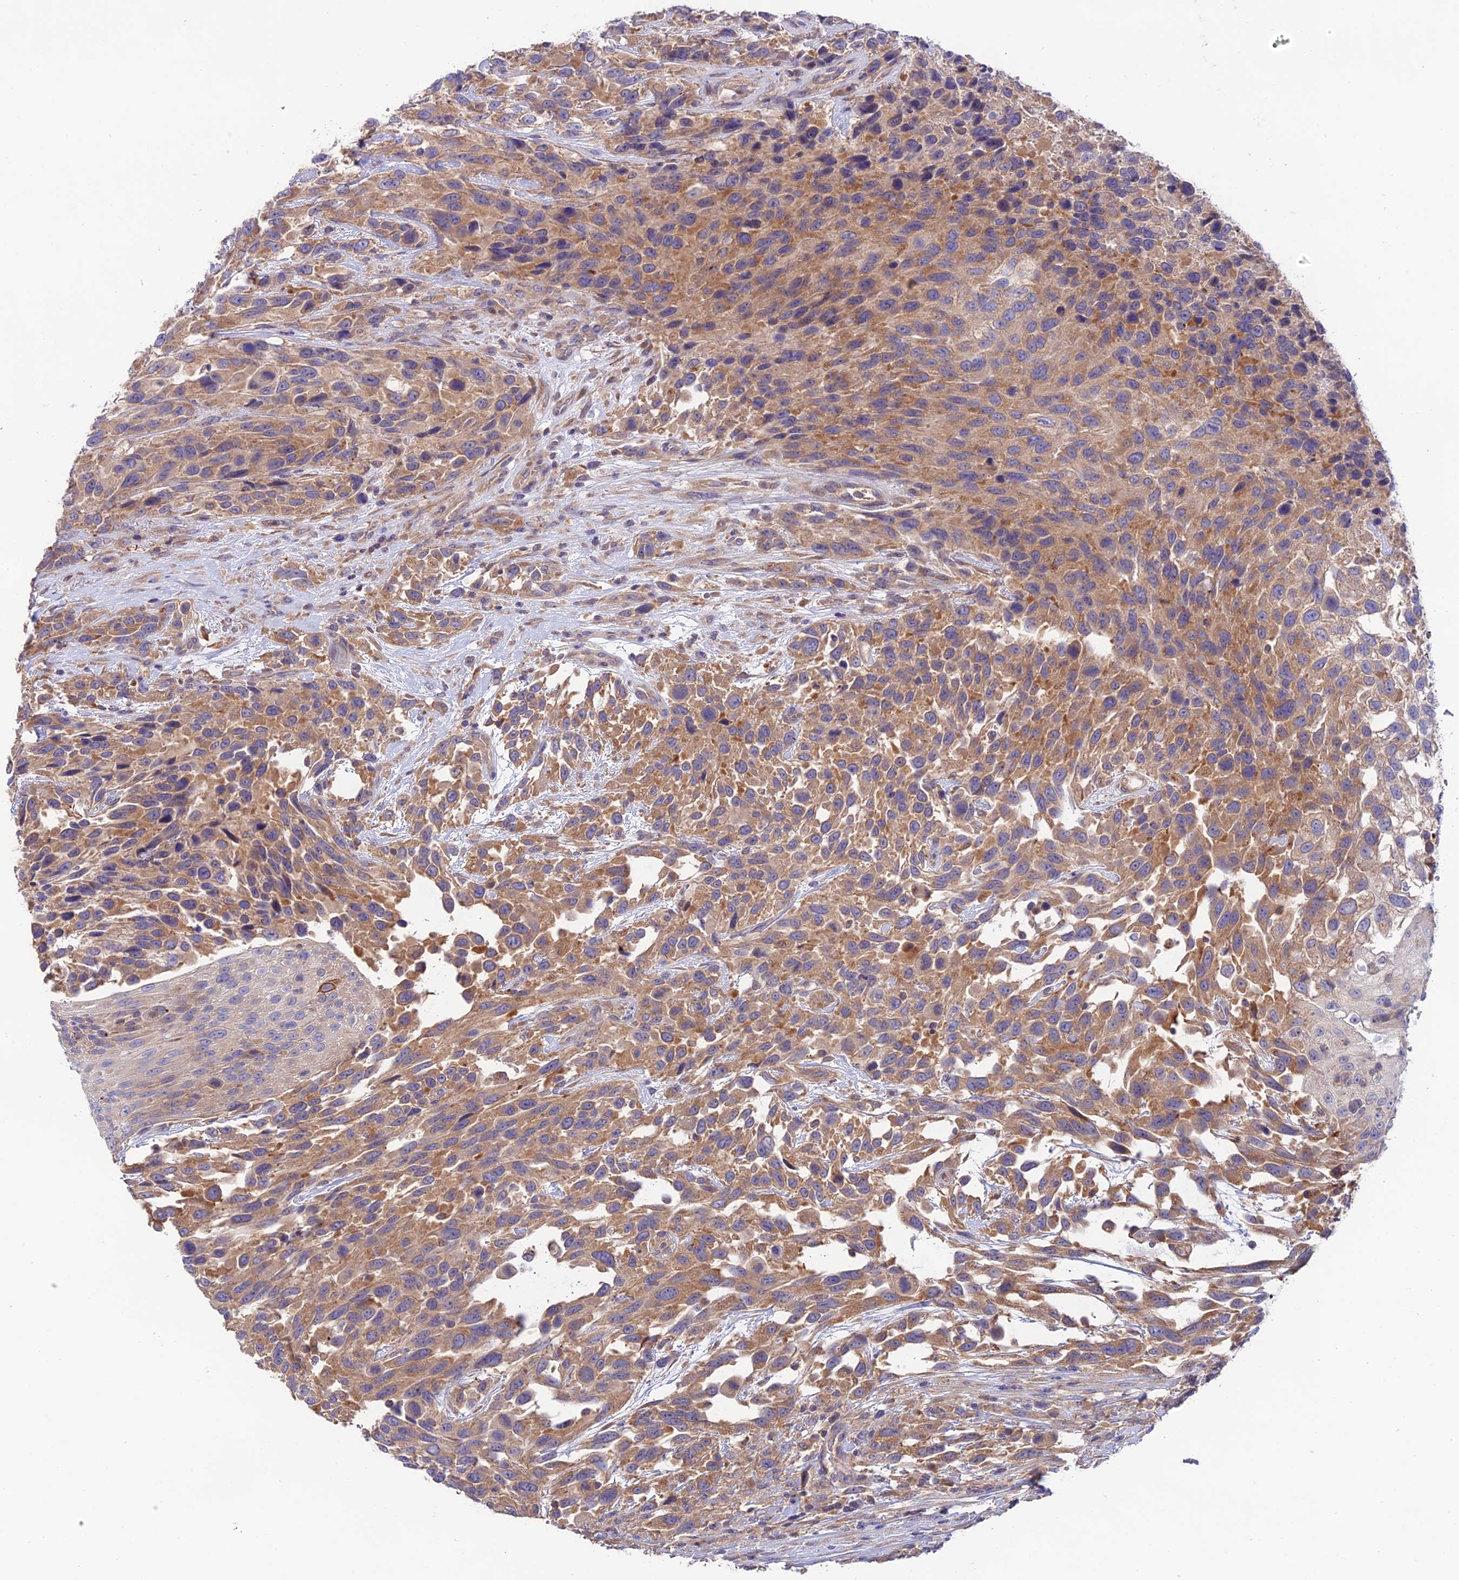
{"staining": {"intensity": "moderate", "quantity": ">75%", "location": "cytoplasmic/membranous"}, "tissue": "urothelial cancer", "cell_type": "Tumor cells", "image_type": "cancer", "snomed": [{"axis": "morphology", "description": "Urothelial carcinoma, High grade"}, {"axis": "topography", "description": "Urinary bladder"}], "caption": "This is a histology image of immunohistochemistry staining of high-grade urothelial carcinoma, which shows moderate positivity in the cytoplasmic/membranous of tumor cells.", "gene": "BRME1", "patient": {"sex": "female", "age": 70}}